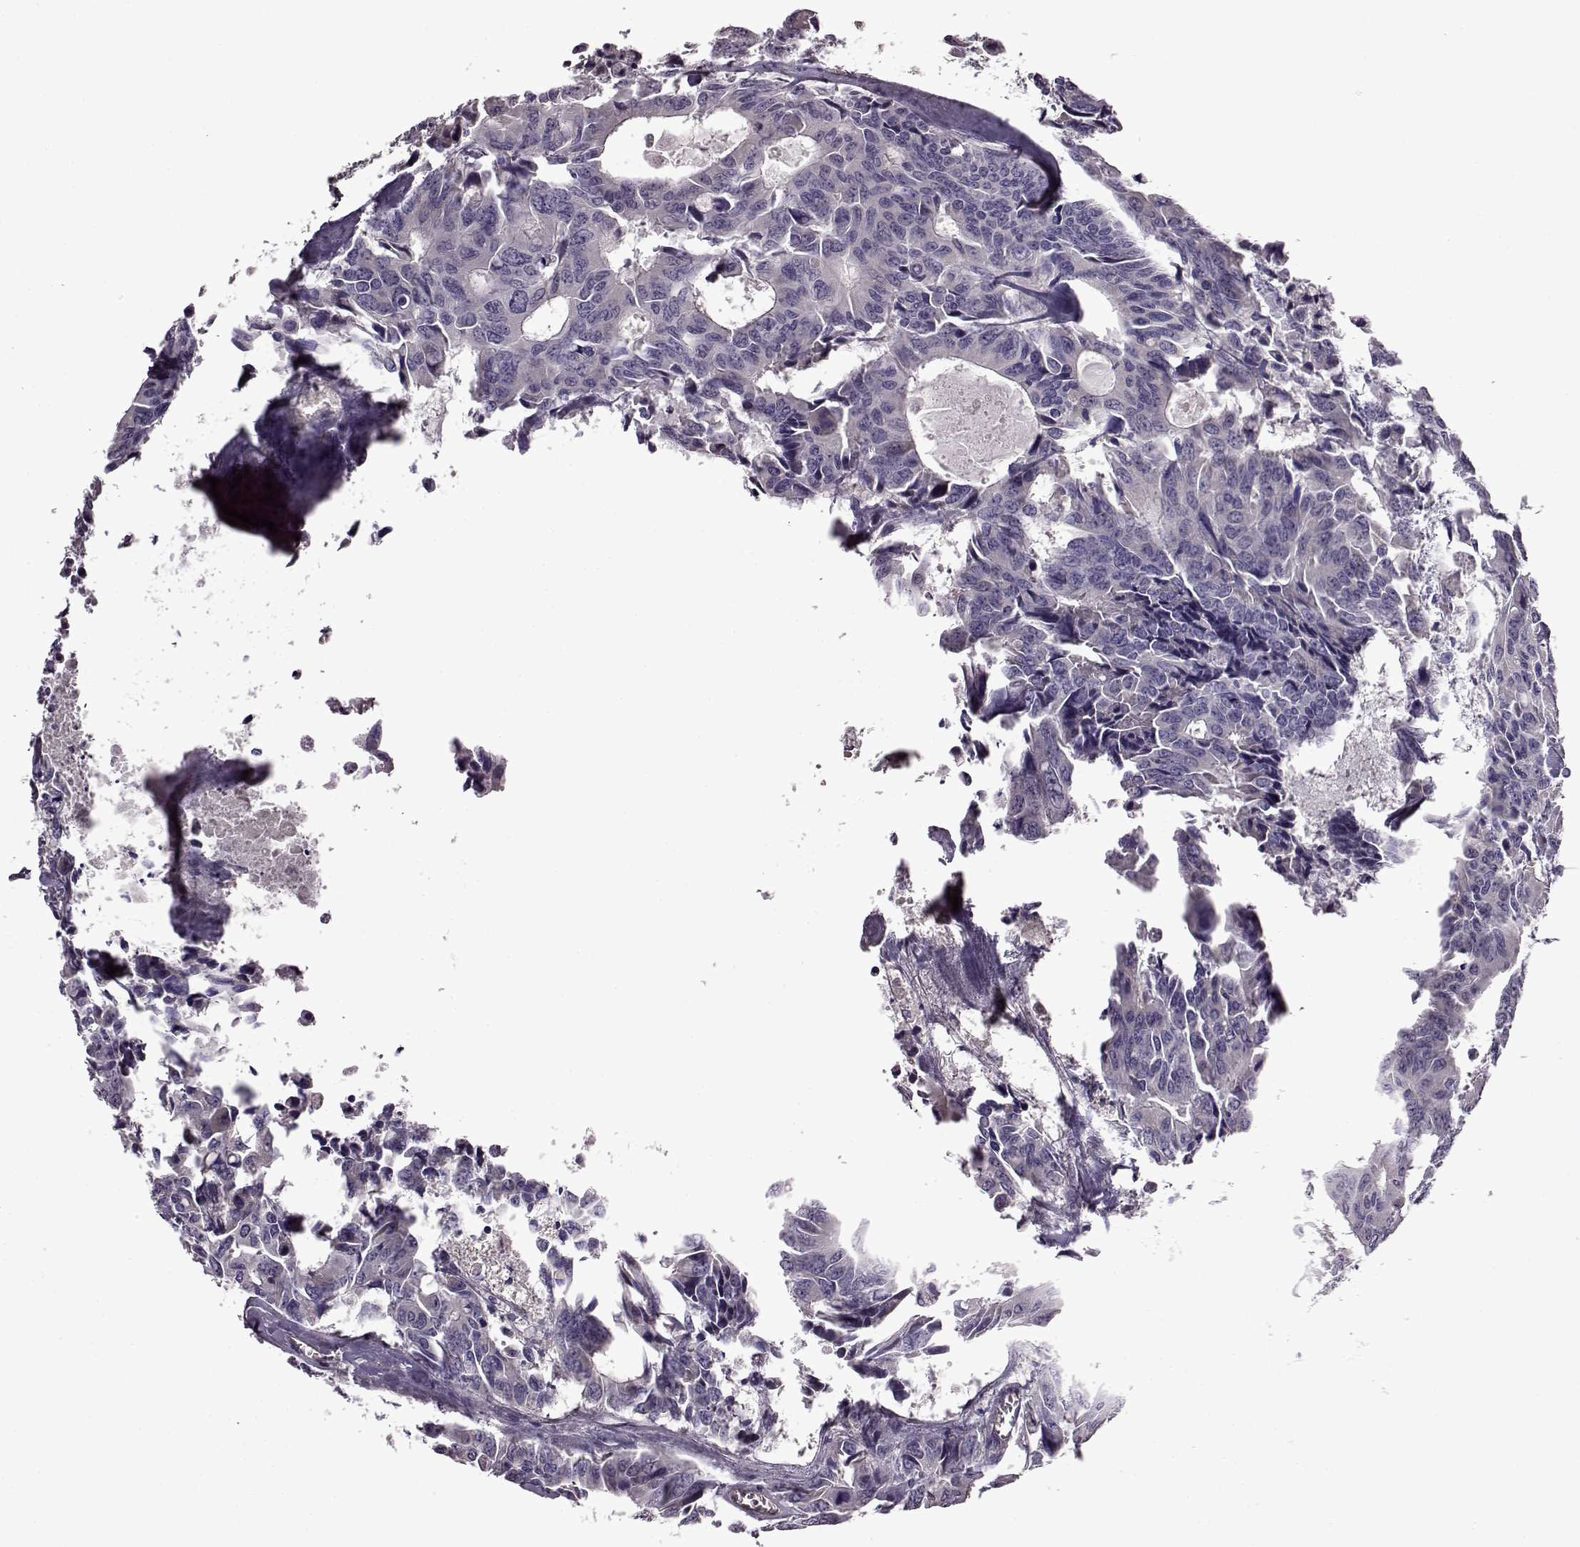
{"staining": {"intensity": "negative", "quantity": "none", "location": "none"}, "tissue": "colorectal cancer", "cell_type": "Tumor cells", "image_type": "cancer", "snomed": [{"axis": "morphology", "description": "Adenocarcinoma, NOS"}, {"axis": "topography", "description": "Rectum"}], "caption": "High magnification brightfield microscopy of colorectal cancer stained with DAB (brown) and counterstained with hematoxylin (blue): tumor cells show no significant staining. The staining is performed using DAB brown chromogen with nuclei counter-stained in using hematoxylin.", "gene": "EDDM3B", "patient": {"sex": "male", "age": 76}}